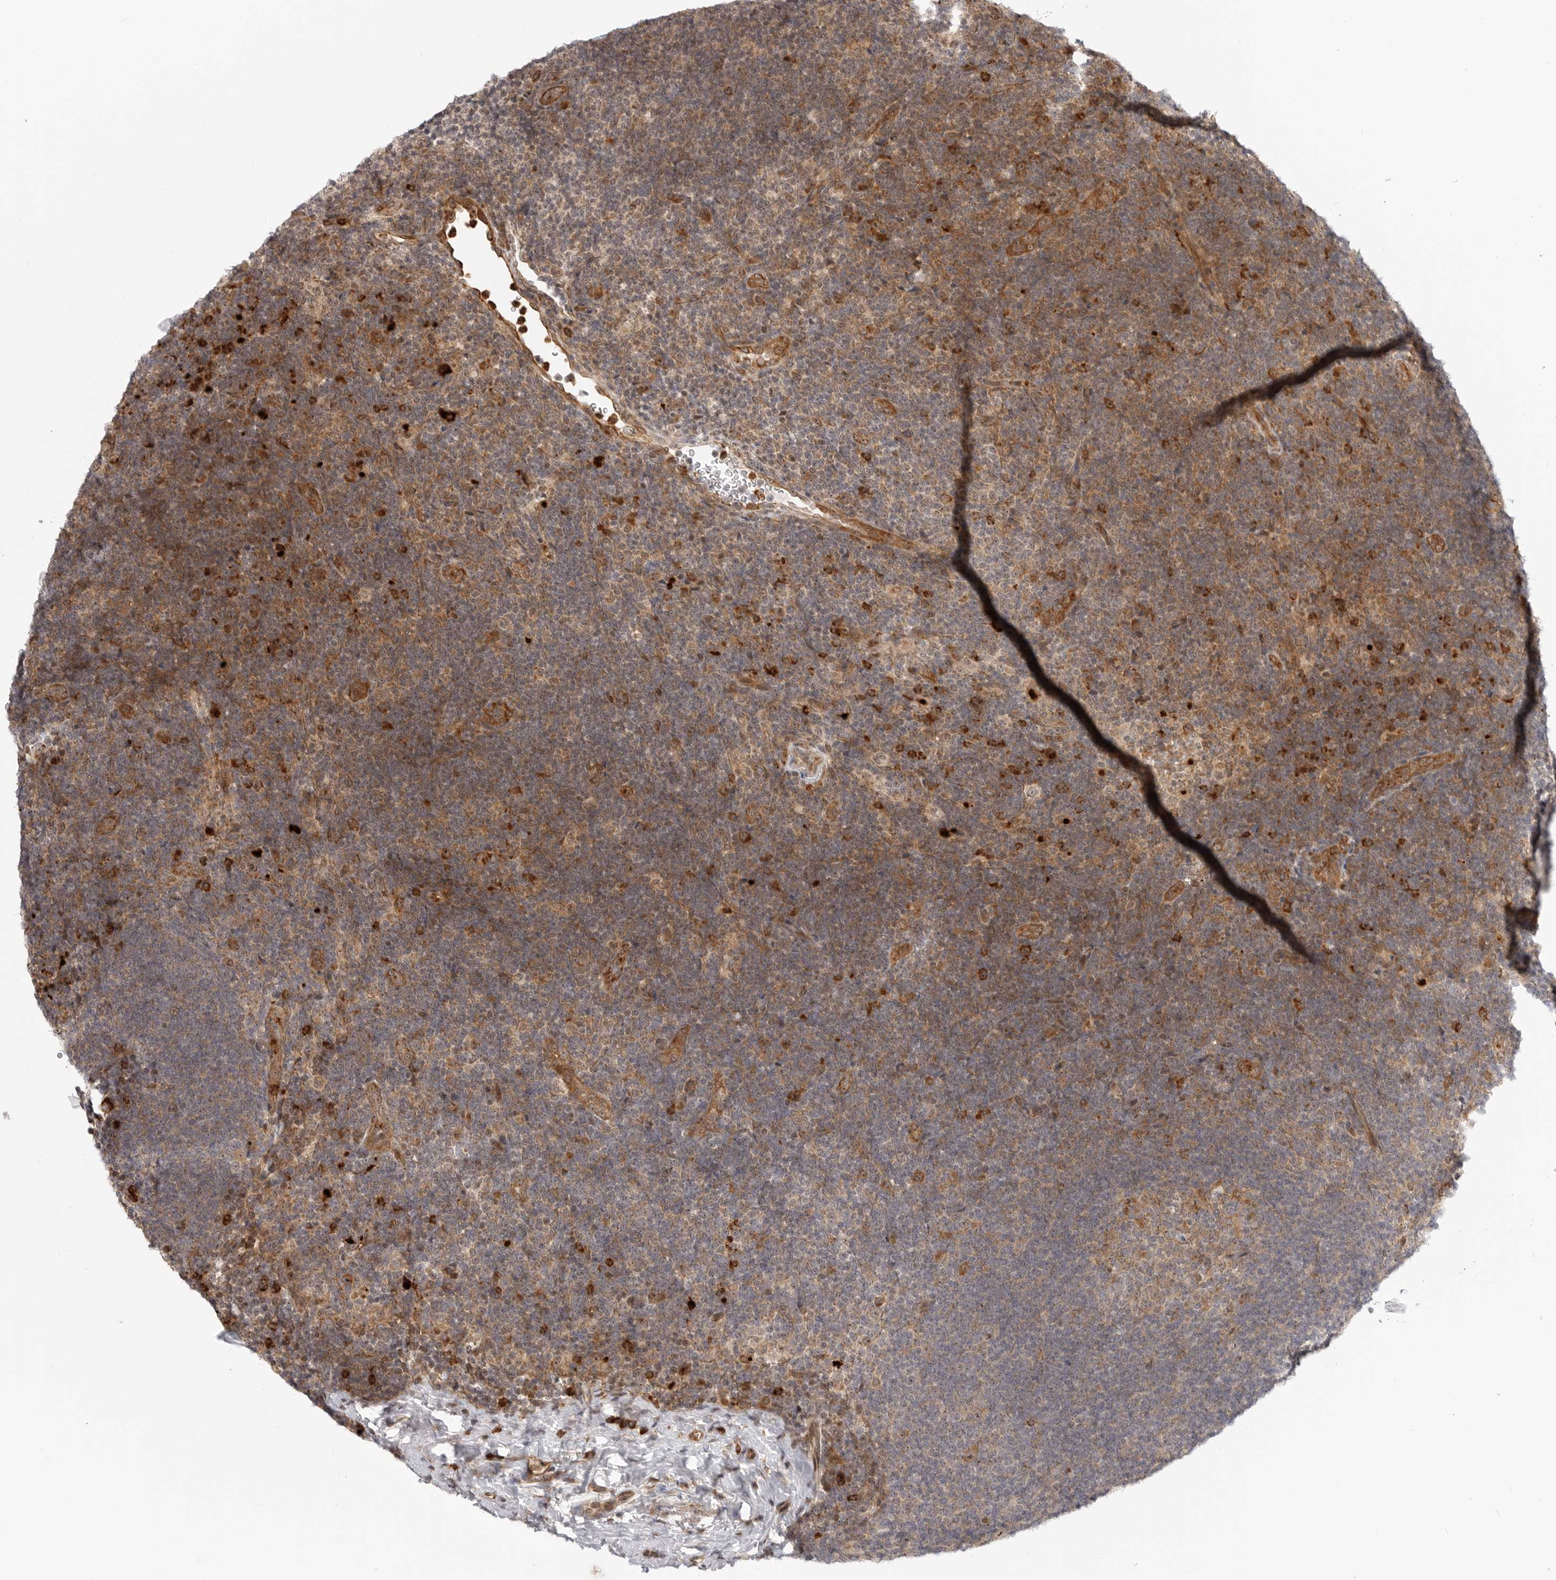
{"staining": {"intensity": "weak", "quantity": ">75%", "location": "cytoplasmic/membranous"}, "tissue": "lymph node", "cell_type": "Germinal center cells", "image_type": "normal", "snomed": [{"axis": "morphology", "description": "Normal tissue, NOS"}, {"axis": "topography", "description": "Lymph node"}], "caption": "Normal lymph node was stained to show a protein in brown. There is low levels of weak cytoplasmic/membranous staining in about >75% of germinal center cells.", "gene": "DSCC1", "patient": {"sex": "female", "age": 22}}